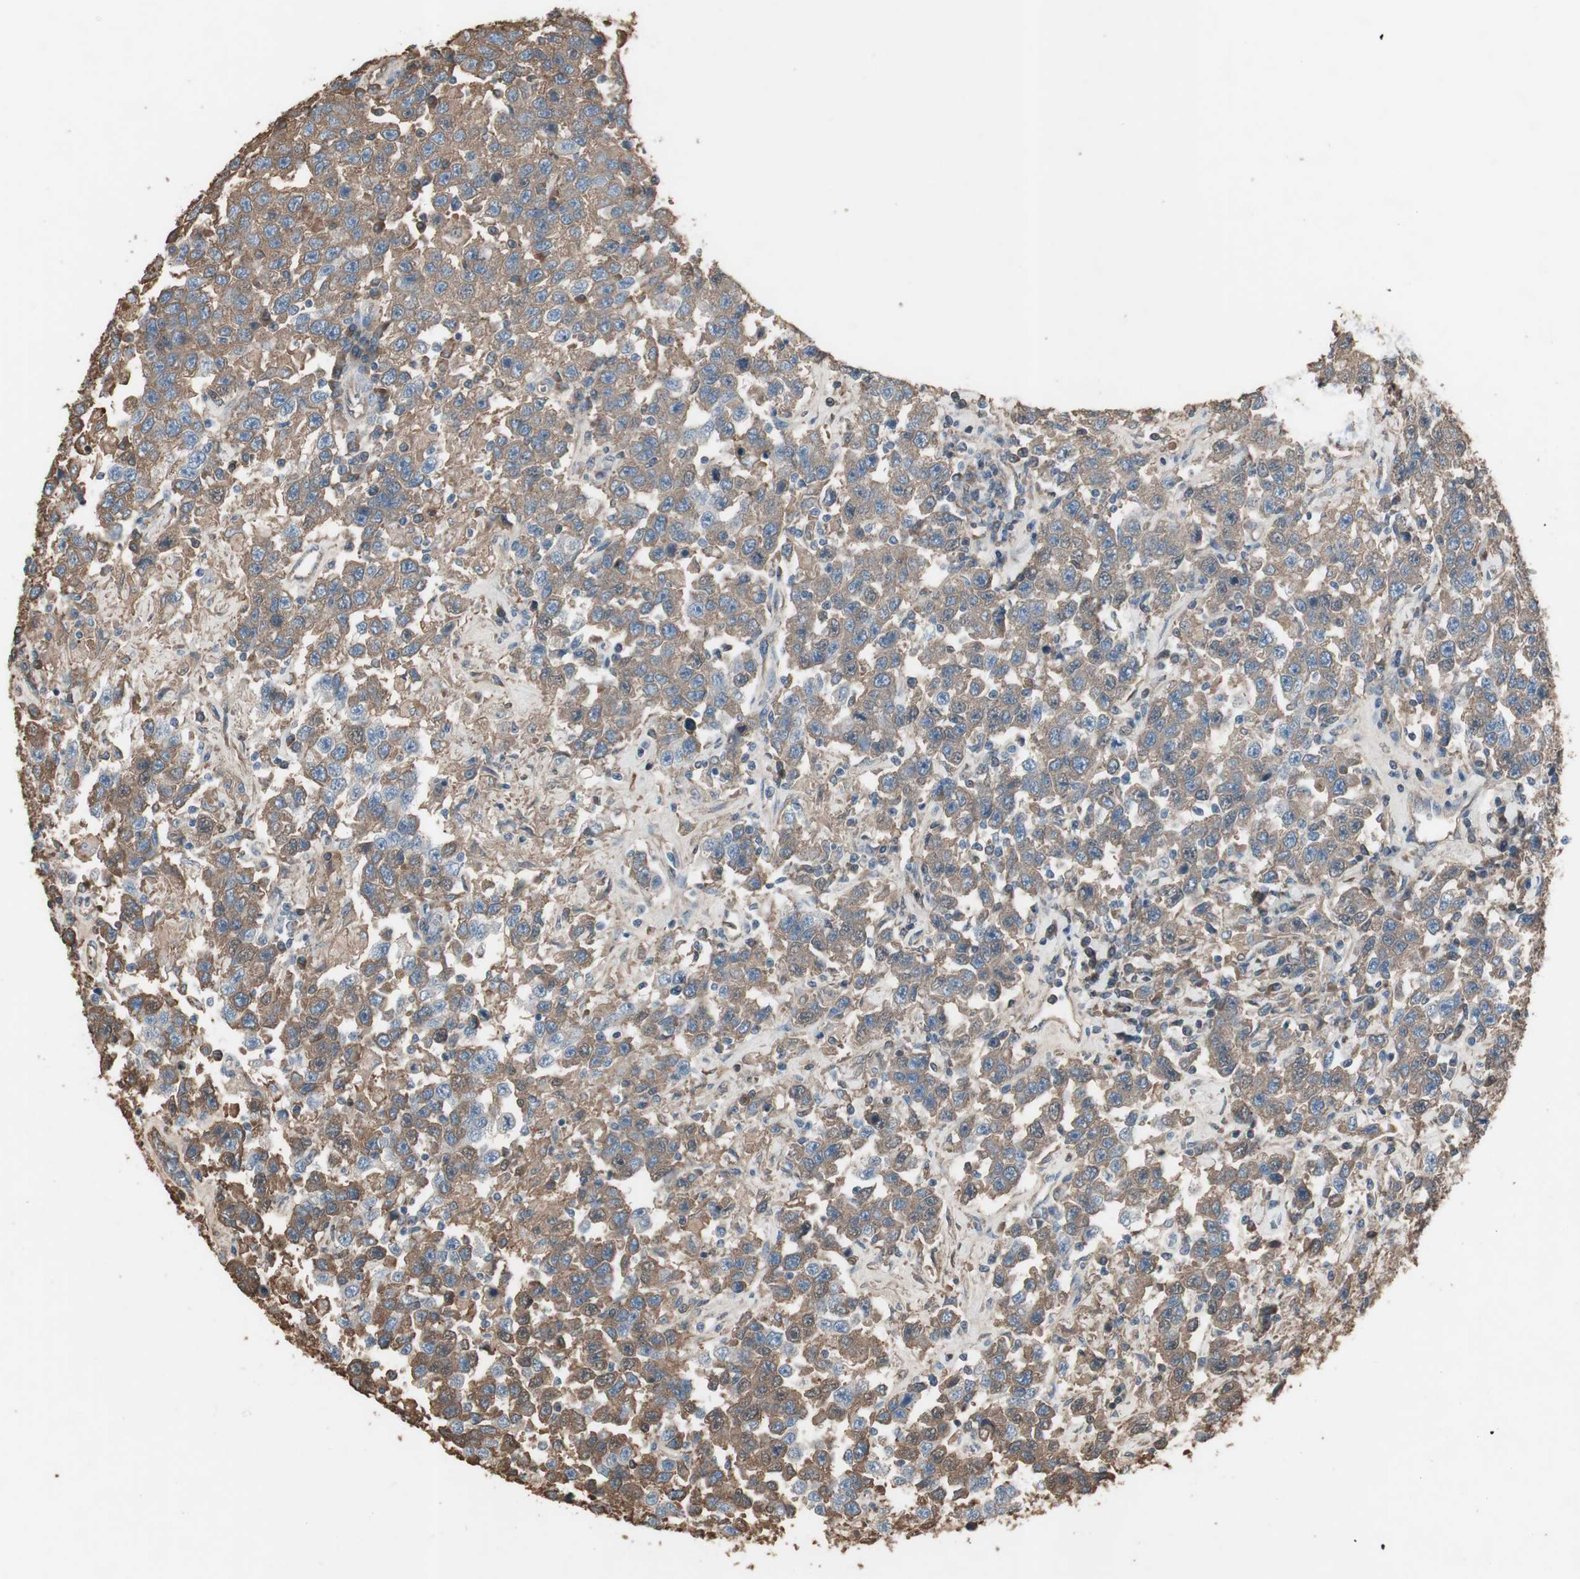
{"staining": {"intensity": "weak", "quantity": ">75%", "location": "cytoplasmic/membranous"}, "tissue": "testis cancer", "cell_type": "Tumor cells", "image_type": "cancer", "snomed": [{"axis": "morphology", "description": "Seminoma, NOS"}, {"axis": "topography", "description": "Testis"}], "caption": "Human seminoma (testis) stained for a protein (brown) reveals weak cytoplasmic/membranous positive staining in approximately >75% of tumor cells.", "gene": "MMP14", "patient": {"sex": "male", "age": 41}}